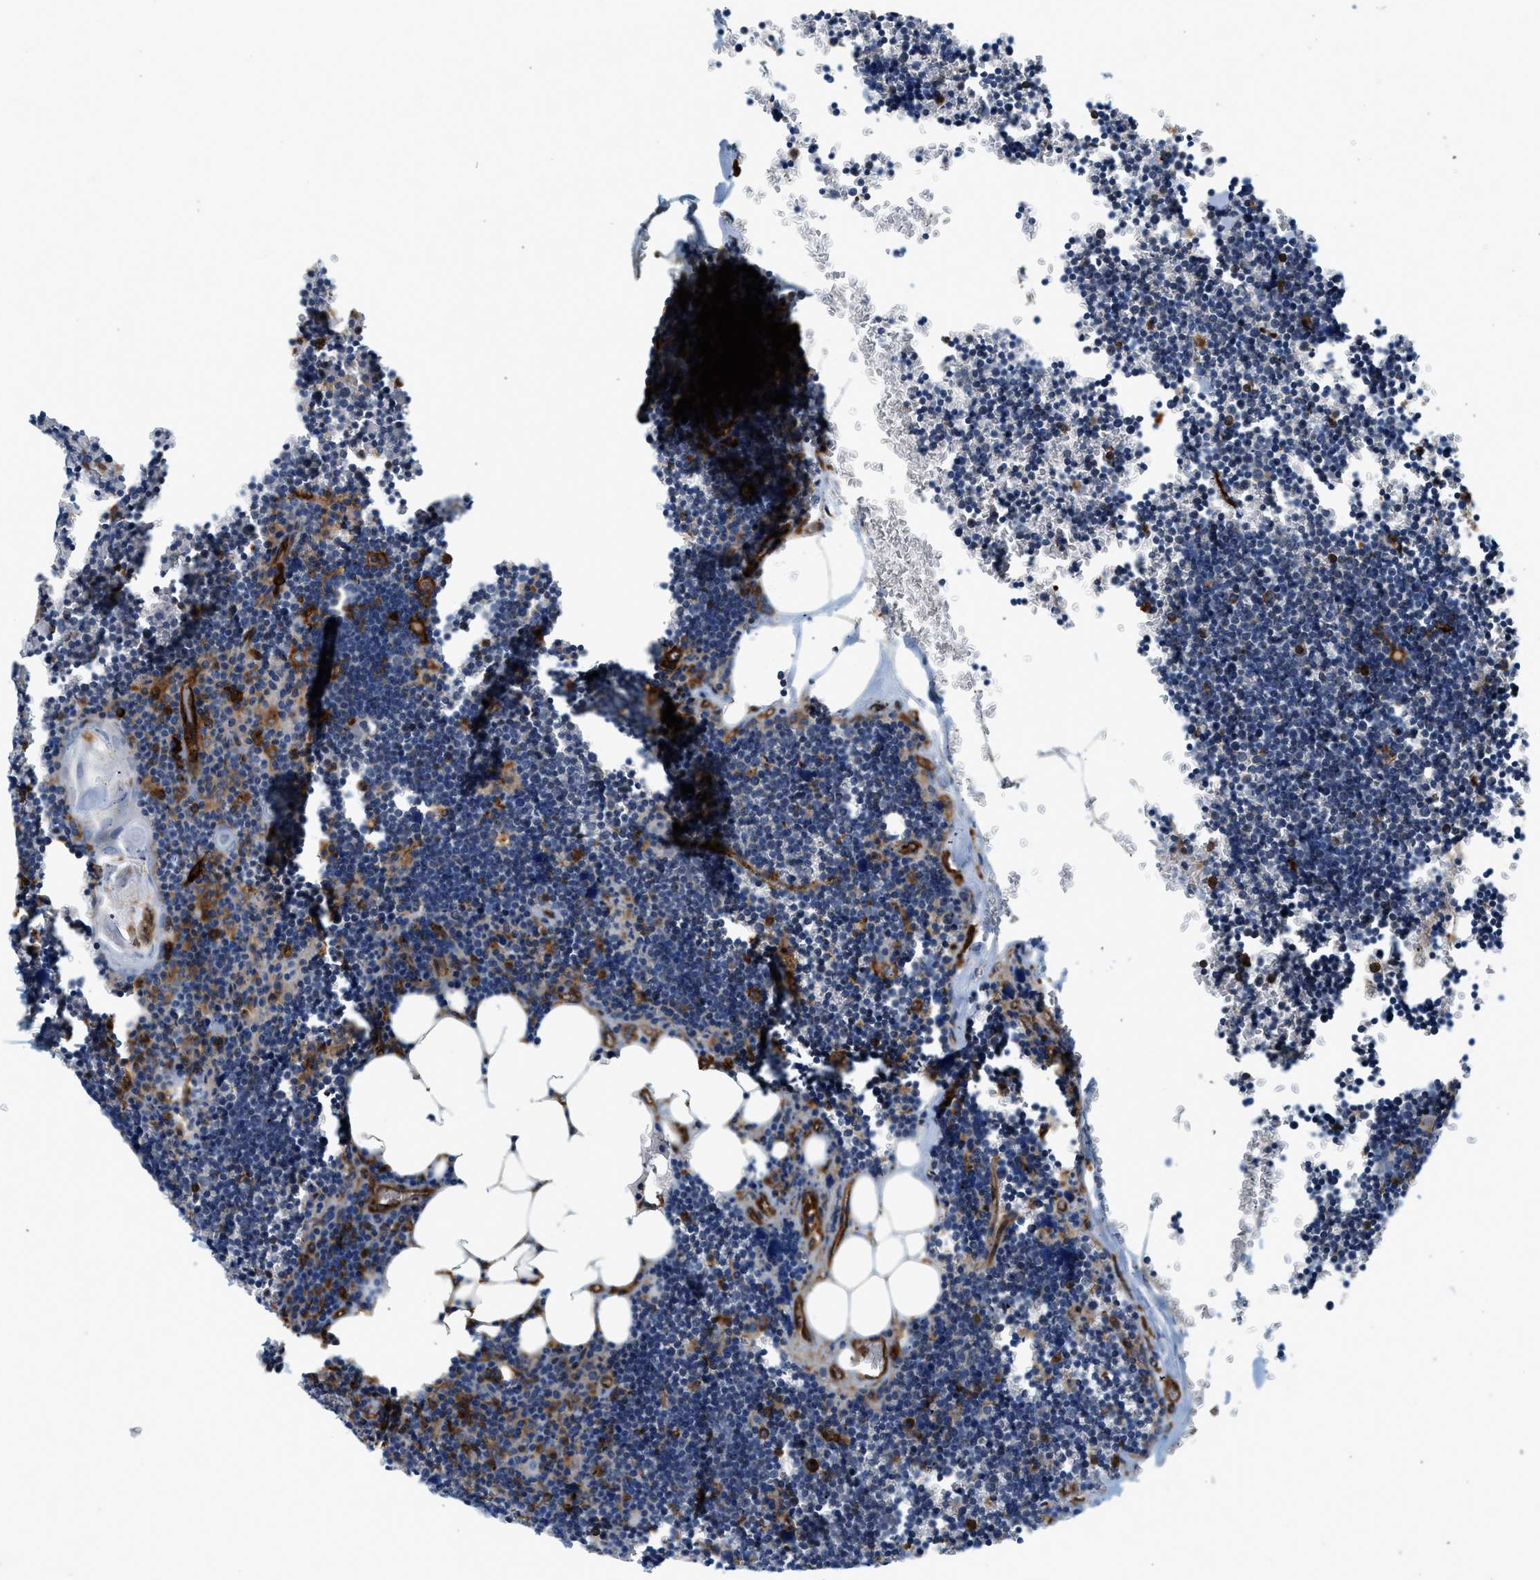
{"staining": {"intensity": "moderate", "quantity": "25%-75%", "location": "cytoplasmic/membranous"}, "tissue": "lymph node", "cell_type": "Germinal center cells", "image_type": "normal", "snomed": [{"axis": "morphology", "description": "Normal tissue, NOS"}, {"axis": "topography", "description": "Lymph node"}], "caption": "A photomicrograph of lymph node stained for a protein reveals moderate cytoplasmic/membranous brown staining in germinal center cells. (Brightfield microscopy of DAB IHC at high magnification).", "gene": "HIP1", "patient": {"sex": "male", "age": 33}}